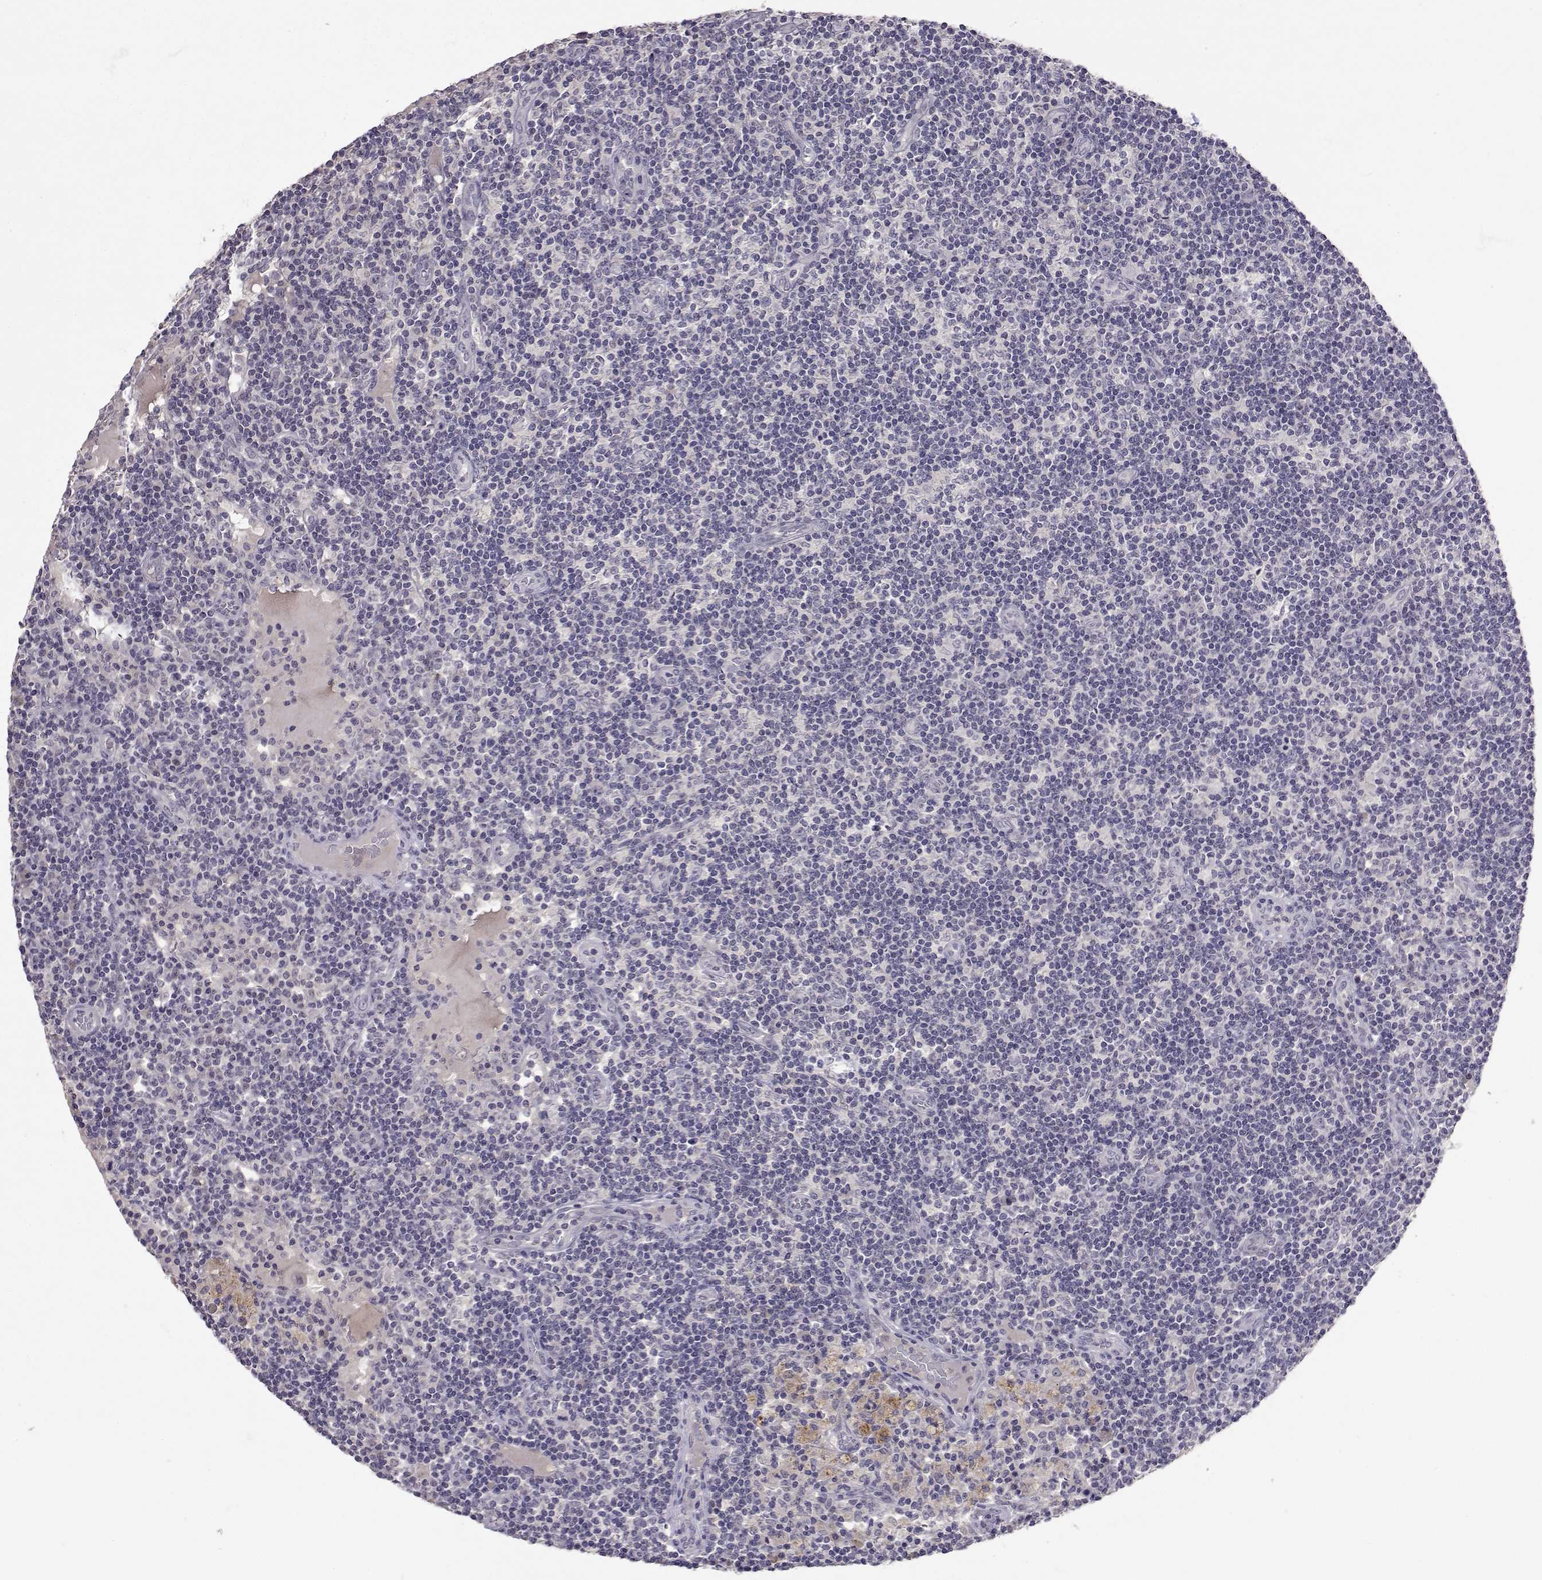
{"staining": {"intensity": "negative", "quantity": "none", "location": "none"}, "tissue": "lymph node", "cell_type": "Germinal center cells", "image_type": "normal", "snomed": [{"axis": "morphology", "description": "Normal tissue, NOS"}, {"axis": "topography", "description": "Lymph node"}], "caption": "This is an immunohistochemistry micrograph of unremarkable lymph node. There is no positivity in germinal center cells.", "gene": "SLC6A3", "patient": {"sex": "female", "age": 72}}